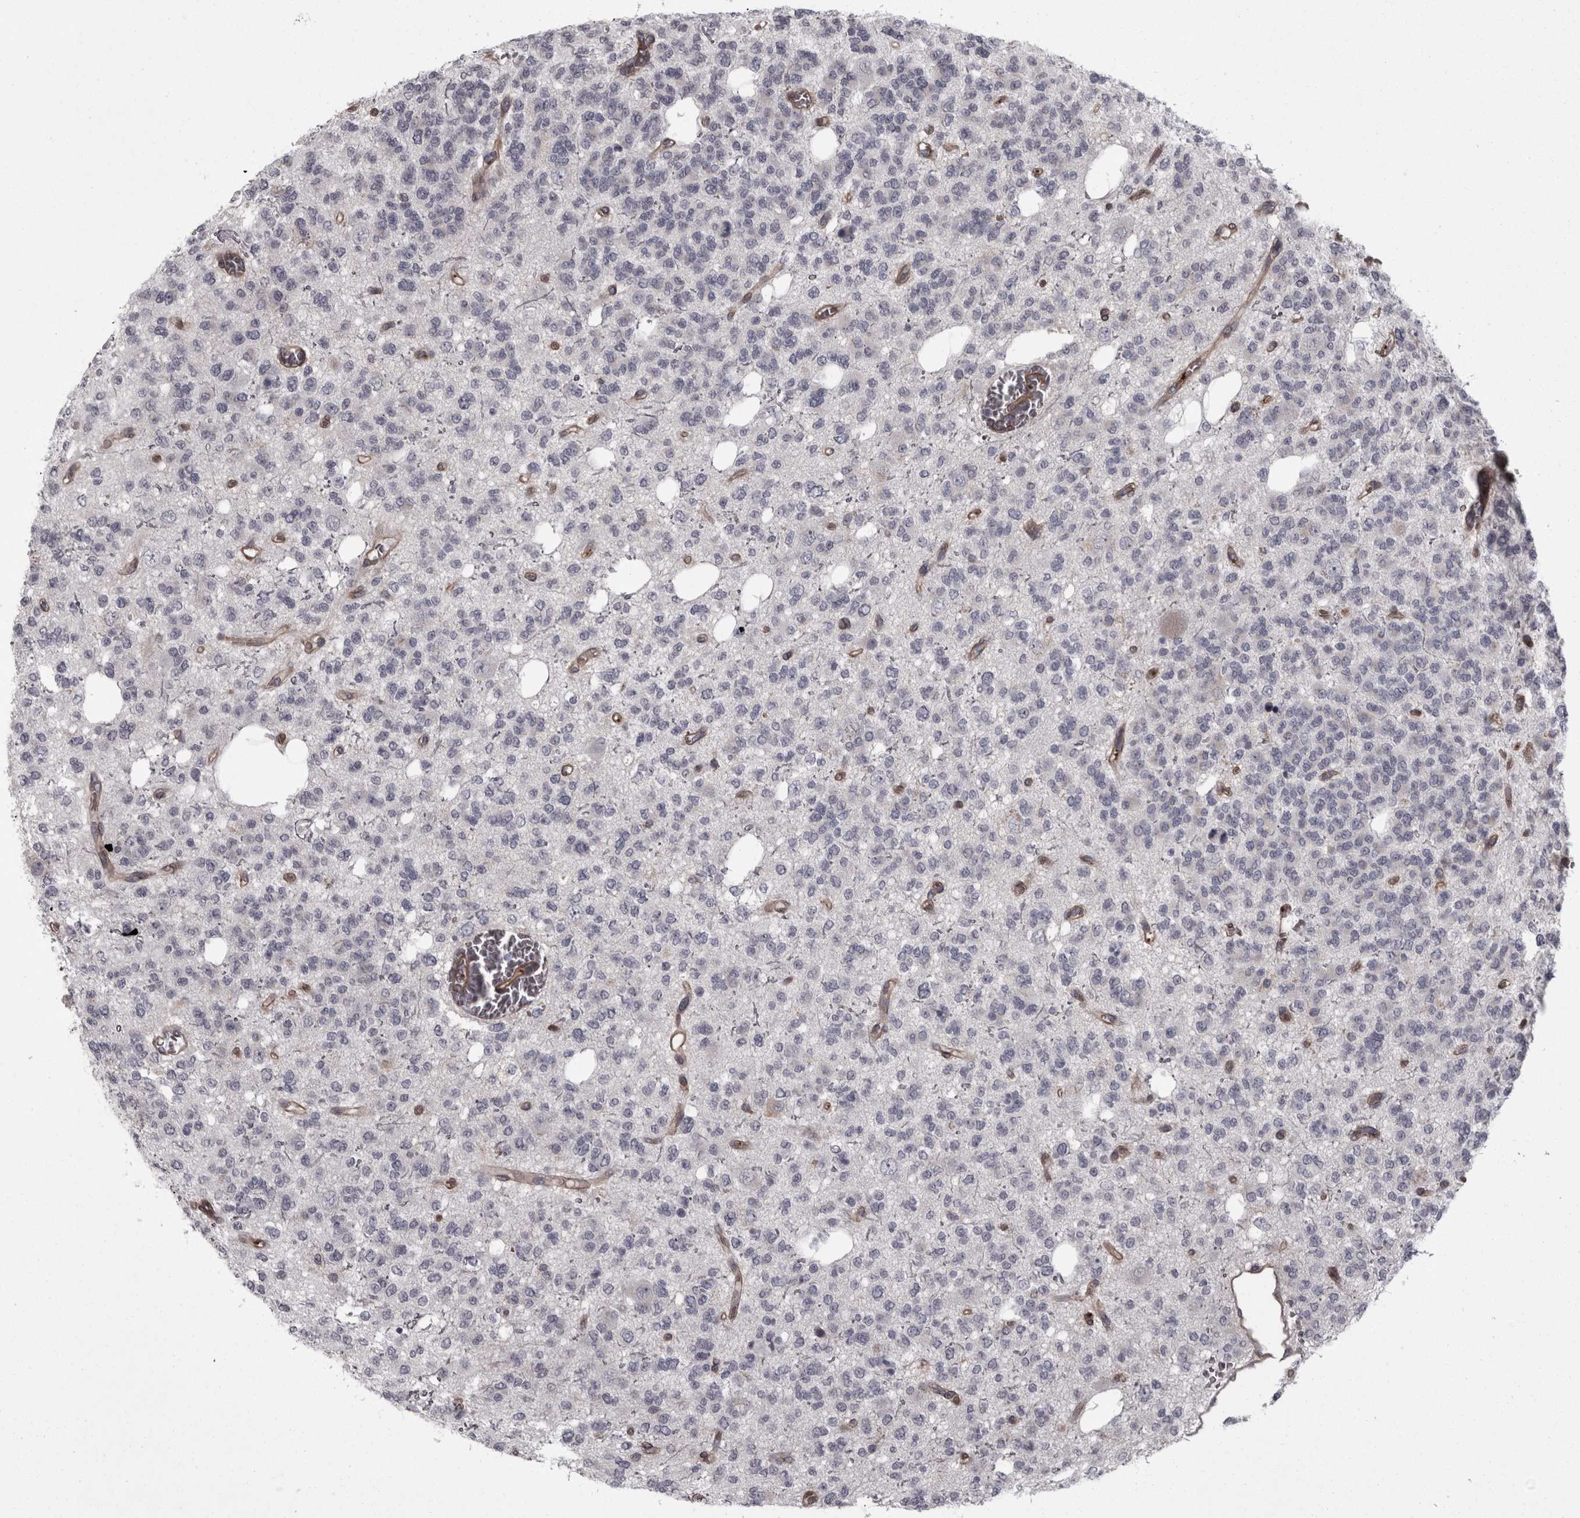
{"staining": {"intensity": "negative", "quantity": "none", "location": "none"}, "tissue": "glioma", "cell_type": "Tumor cells", "image_type": "cancer", "snomed": [{"axis": "morphology", "description": "Glioma, malignant, Low grade"}, {"axis": "topography", "description": "Brain"}], "caption": "Immunohistochemistry (IHC) of glioma reveals no expression in tumor cells. The staining was performed using DAB to visualize the protein expression in brown, while the nuclei were stained in blue with hematoxylin (Magnification: 20x).", "gene": "RSU1", "patient": {"sex": "male", "age": 38}}